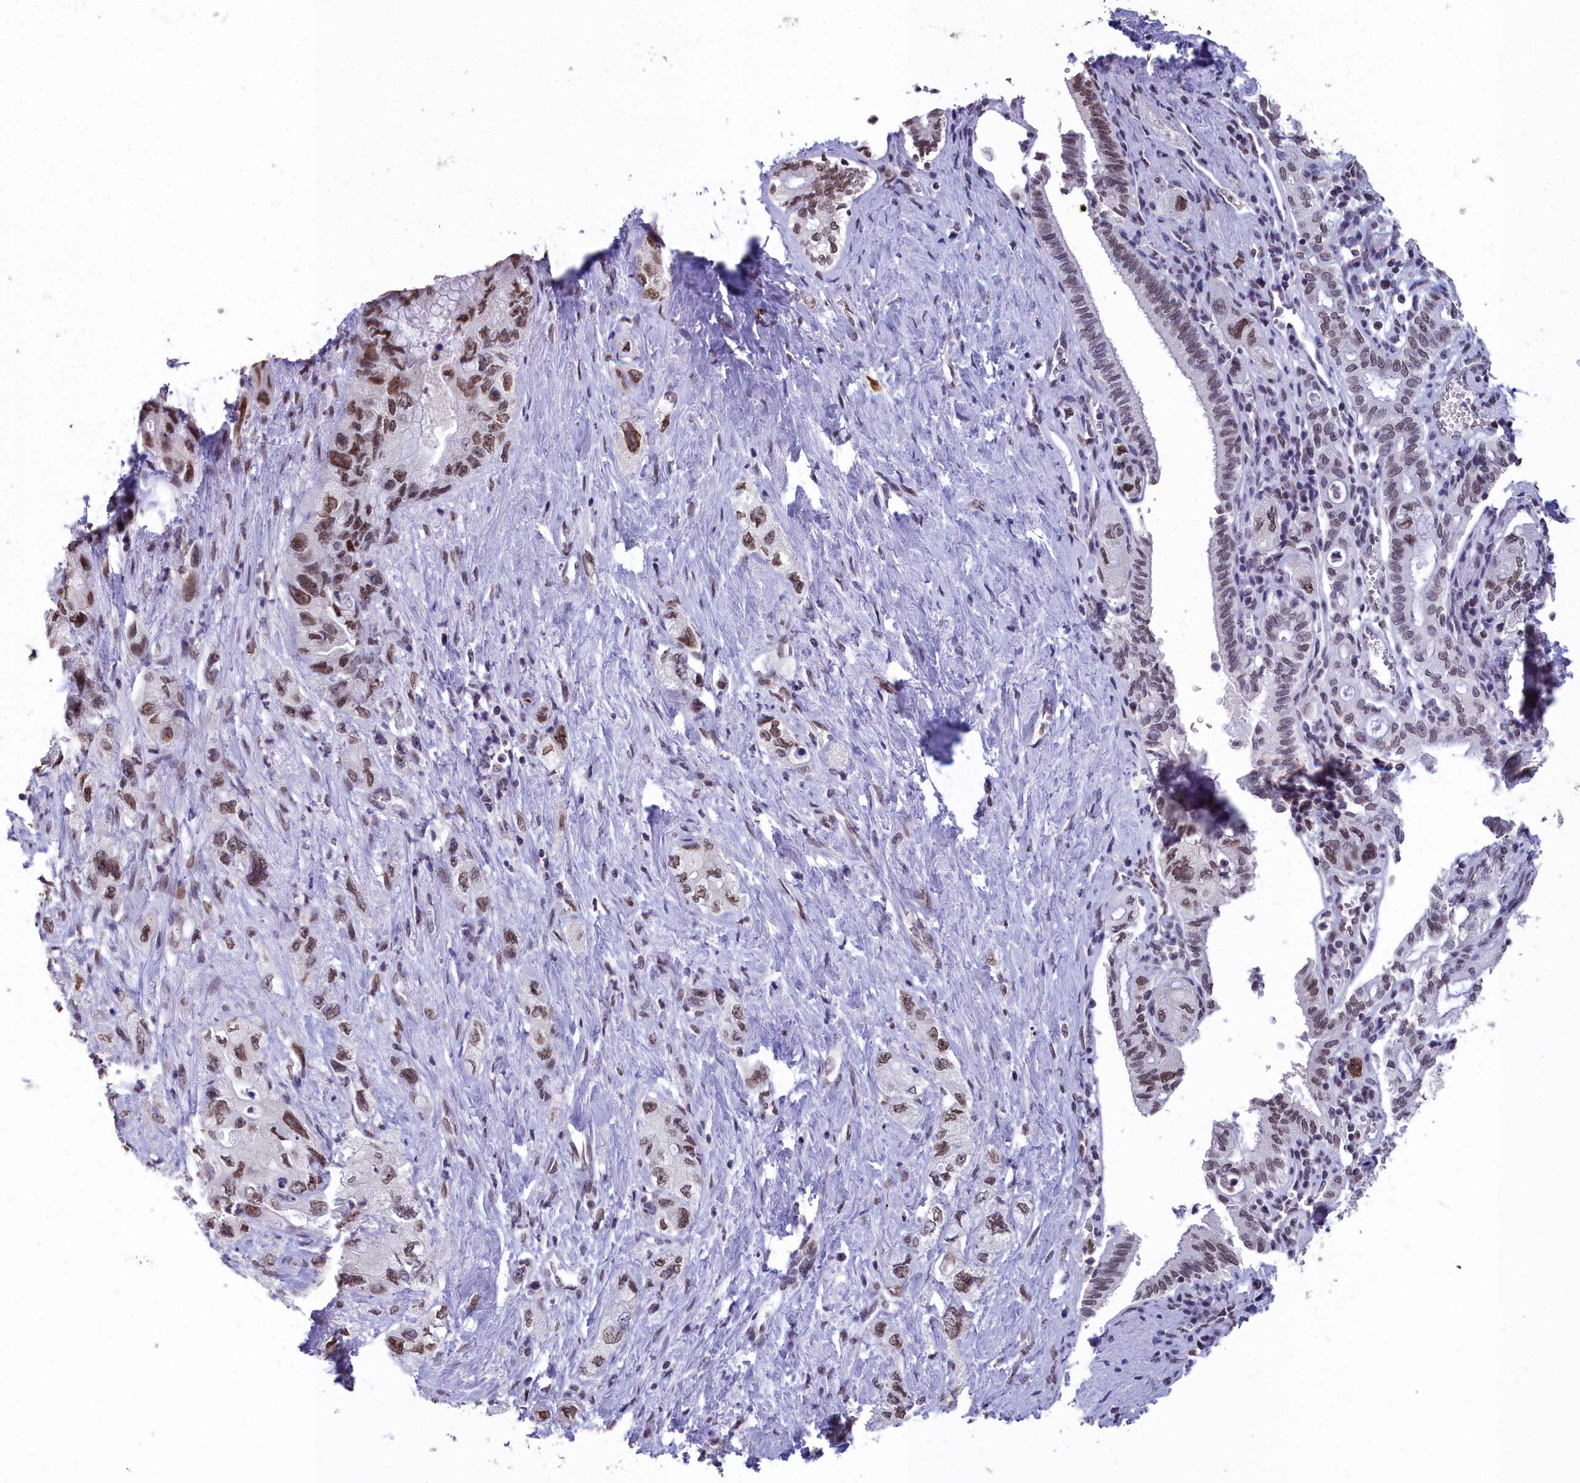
{"staining": {"intensity": "moderate", "quantity": "25%-75%", "location": "nuclear"}, "tissue": "pancreatic cancer", "cell_type": "Tumor cells", "image_type": "cancer", "snomed": [{"axis": "morphology", "description": "Adenocarcinoma, NOS"}, {"axis": "topography", "description": "Pancreas"}], "caption": "This histopathology image reveals pancreatic cancer stained with IHC to label a protein in brown. The nuclear of tumor cells show moderate positivity for the protein. Nuclei are counter-stained blue.", "gene": "CCDC97", "patient": {"sex": "female", "age": 73}}